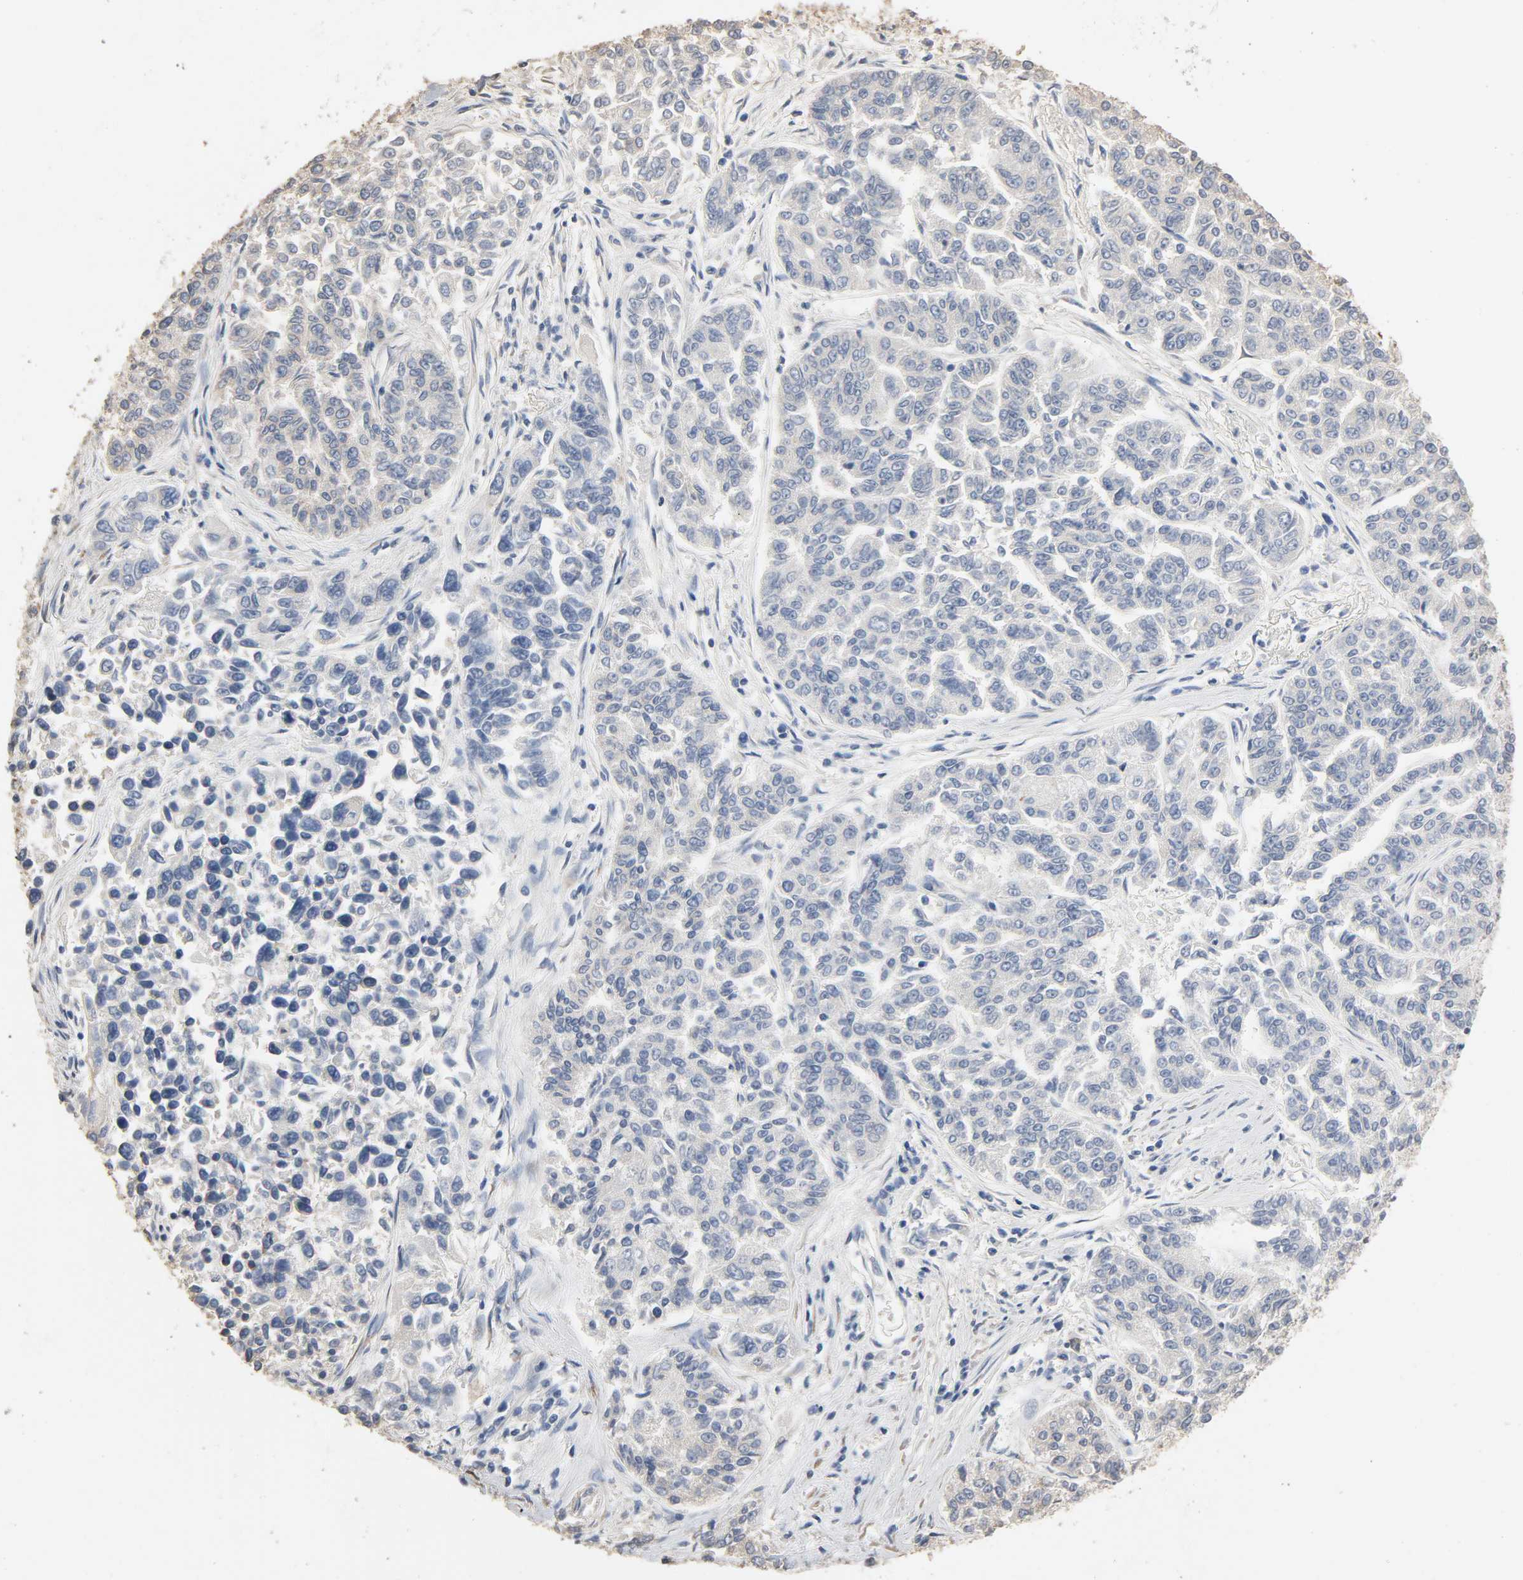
{"staining": {"intensity": "negative", "quantity": "none", "location": "none"}, "tissue": "lung cancer", "cell_type": "Tumor cells", "image_type": "cancer", "snomed": [{"axis": "morphology", "description": "Adenocarcinoma, NOS"}, {"axis": "topography", "description": "Lung"}], "caption": "Protein analysis of adenocarcinoma (lung) reveals no significant staining in tumor cells.", "gene": "SOX6", "patient": {"sex": "male", "age": 84}}